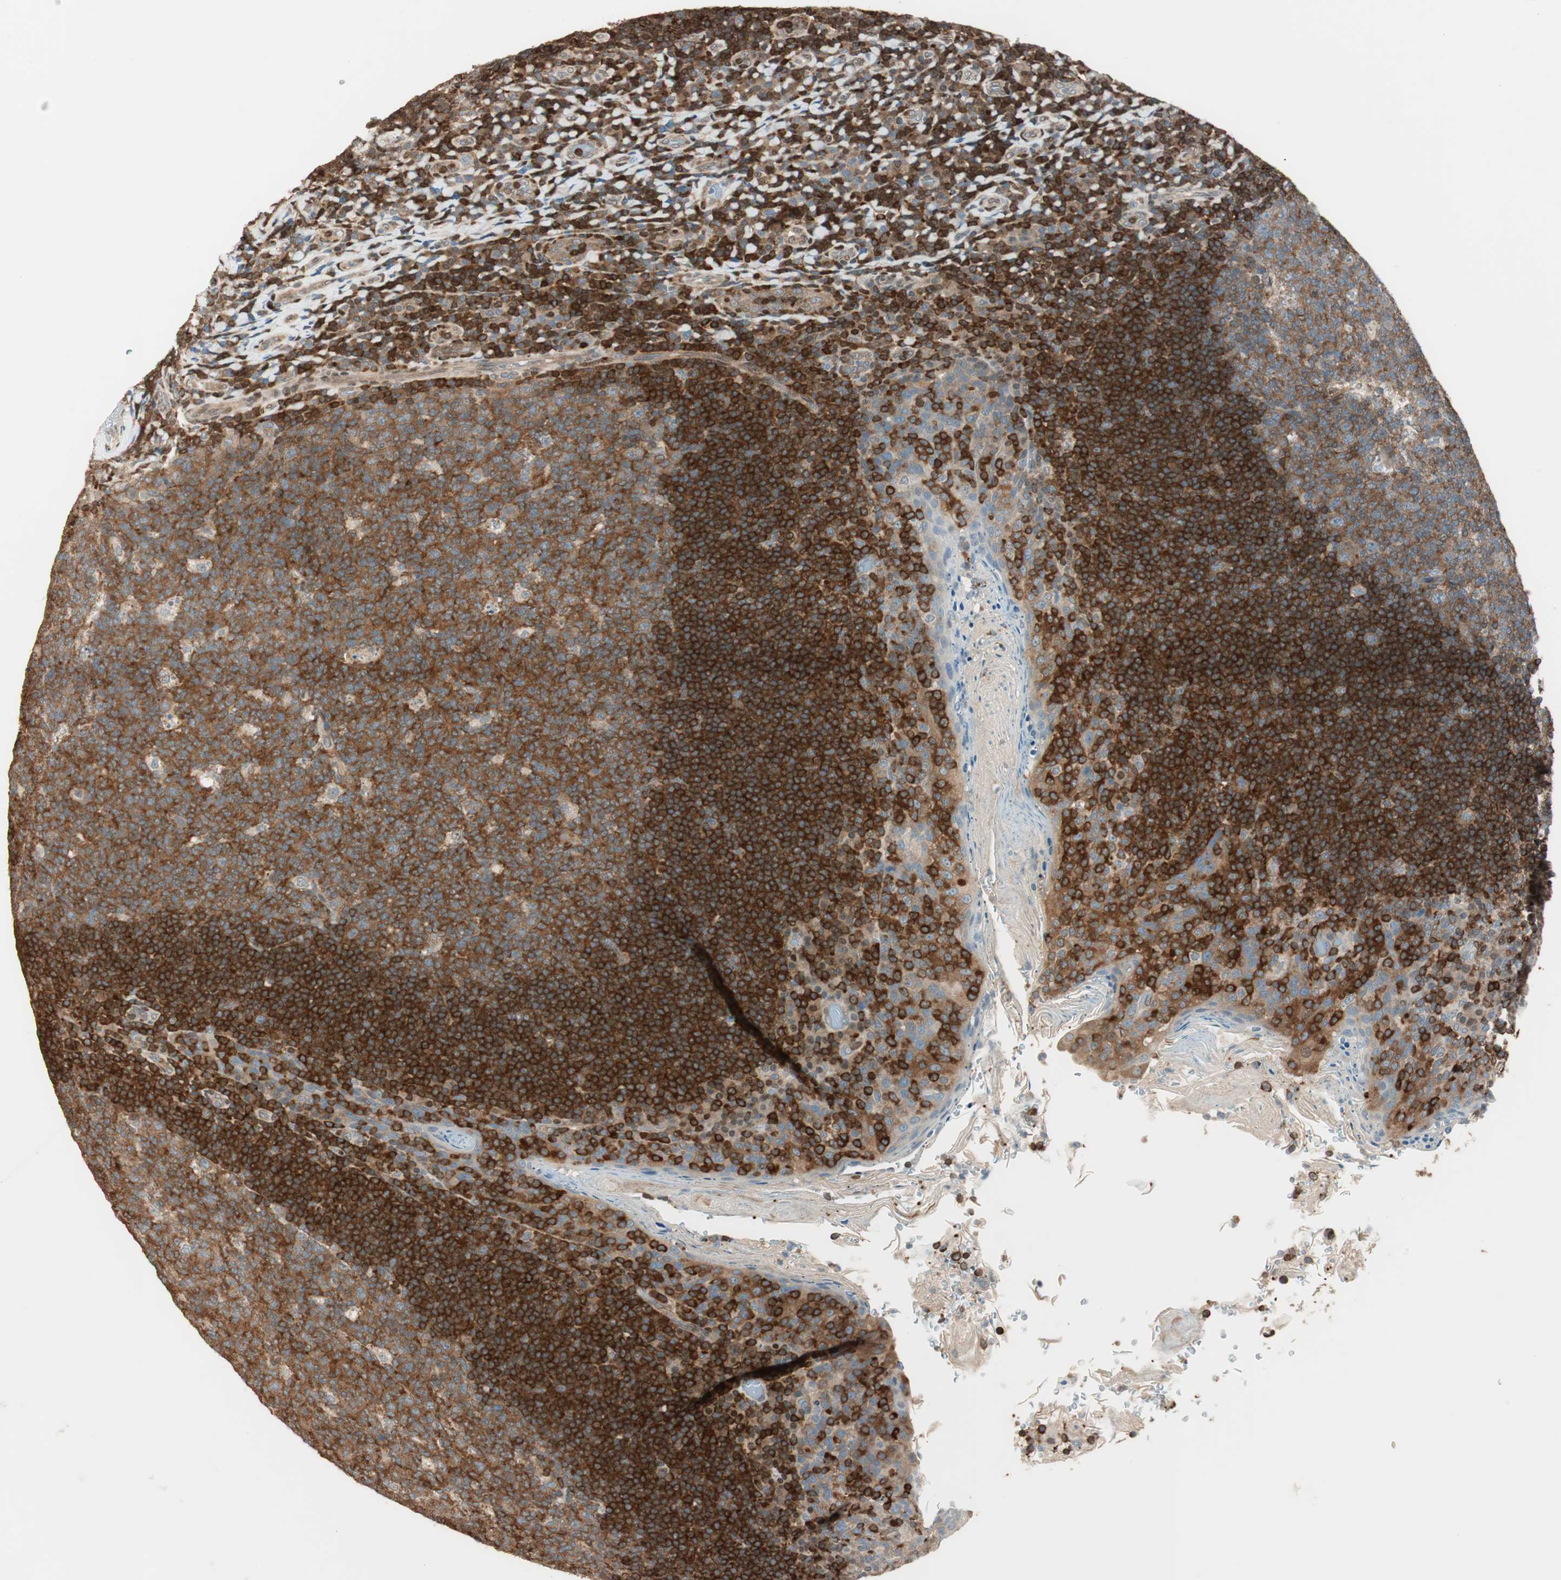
{"staining": {"intensity": "moderate", "quantity": ">75%", "location": "cytoplasmic/membranous"}, "tissue": "tonsil", "cell_type": "Germinal center cells", "image_type": "normal", "snomed": [{"axis": "morphology", "description": "Normal tissue, NOS"}, {"axis": "topography", "description": "Tonsil"}], "caption": "Tonsil stained for a protein exhibits moderate cytoplasmic/membranous positivity in germinal center cells.", "gene": "BIN1", "patient": {"sex": "male", "age": 17}}